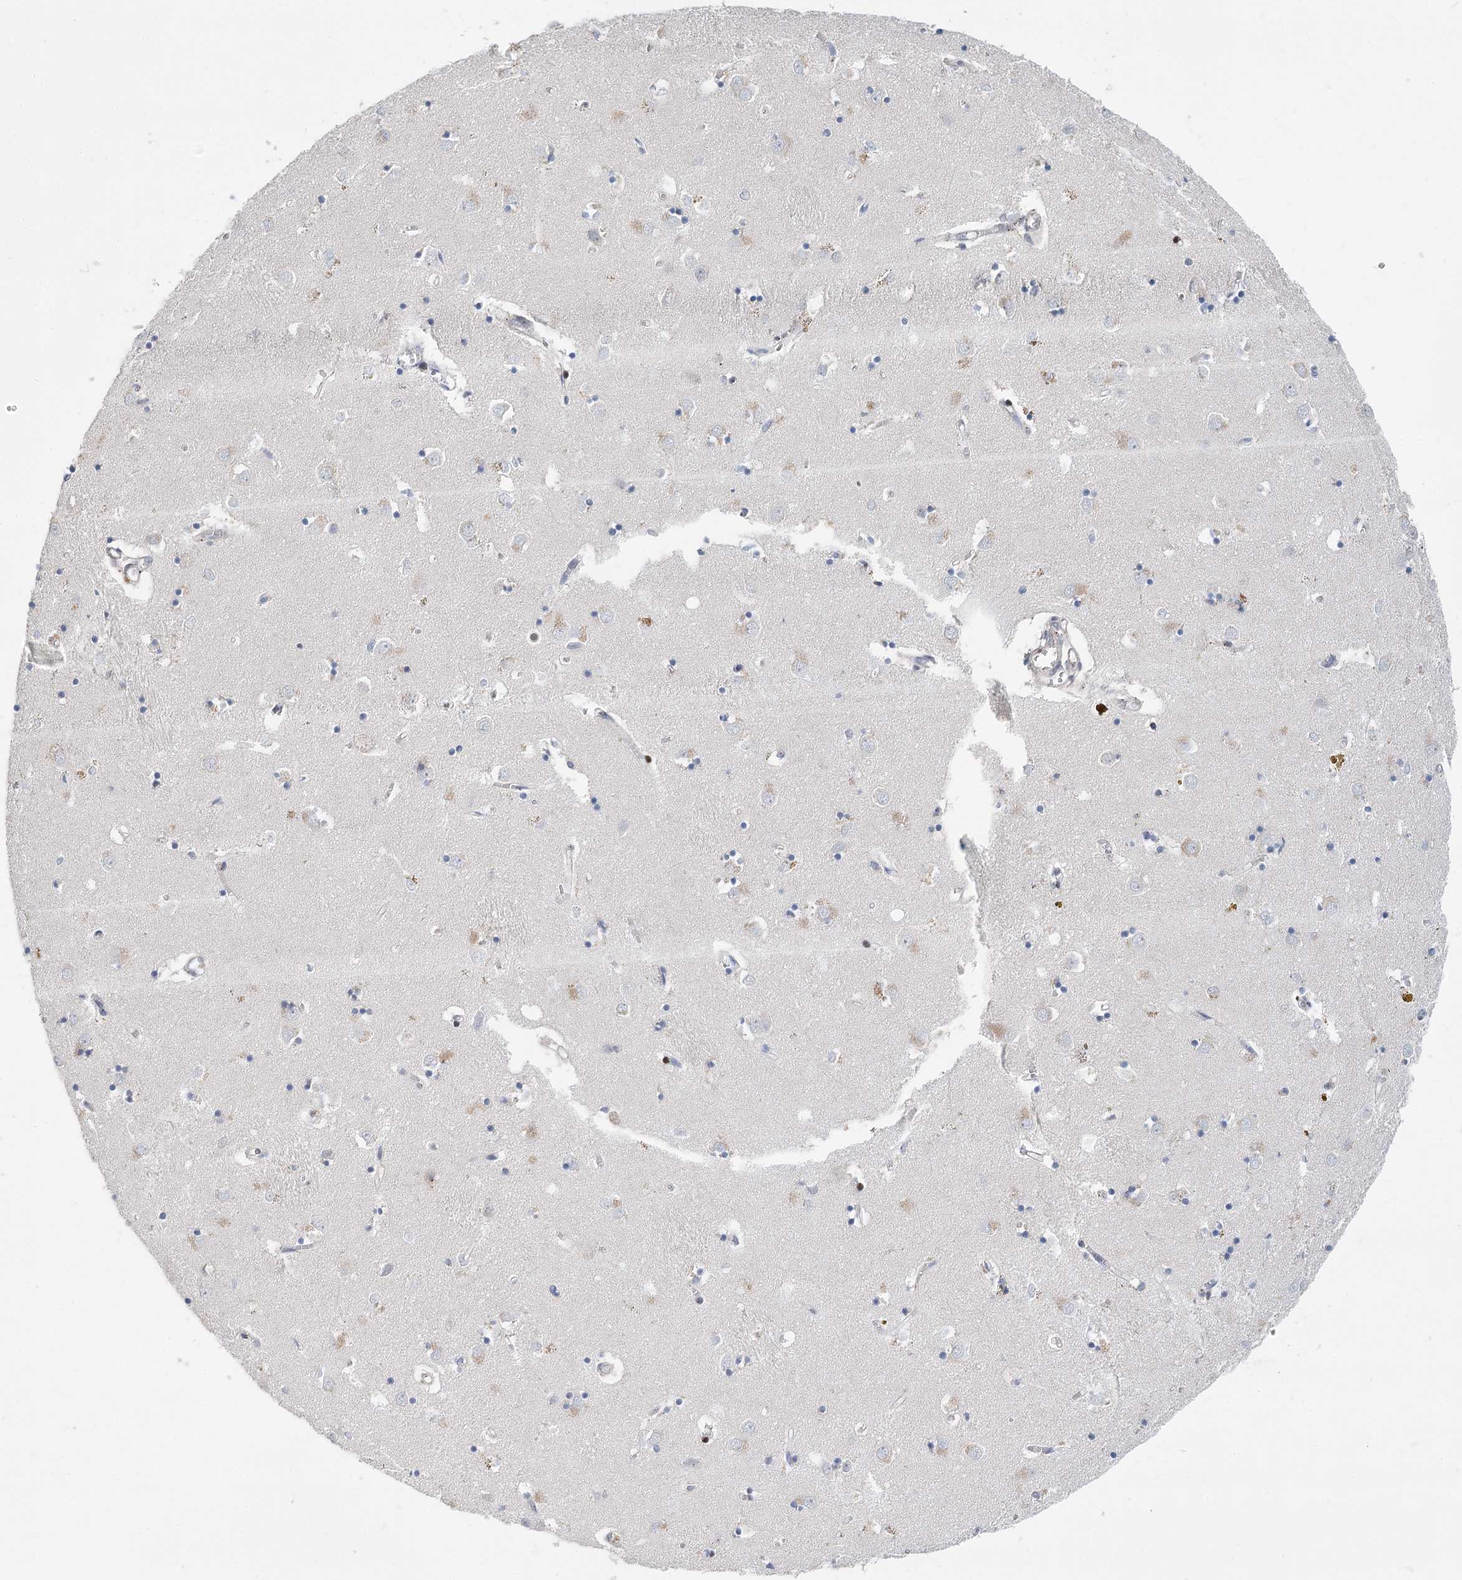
{"staining": {"intensity": "weak", "quantity": "<25%", "location": "cytoplasmic/membranous,nuclear"}, "tissue": "caudate", "cell_type": "Glial cells", "image_type": "normal", "snomed": [{"axis": "morphology", "description": "Normal tissue, NOS"}, {"axis": "topography", "description": "Lateral ventricle wall"}], "caption": "The micrograph exhibits no significant positivity in glial cells of caudate.", "gene": "CAMTA1", "patient": {"sex": "male", "age": 70}}